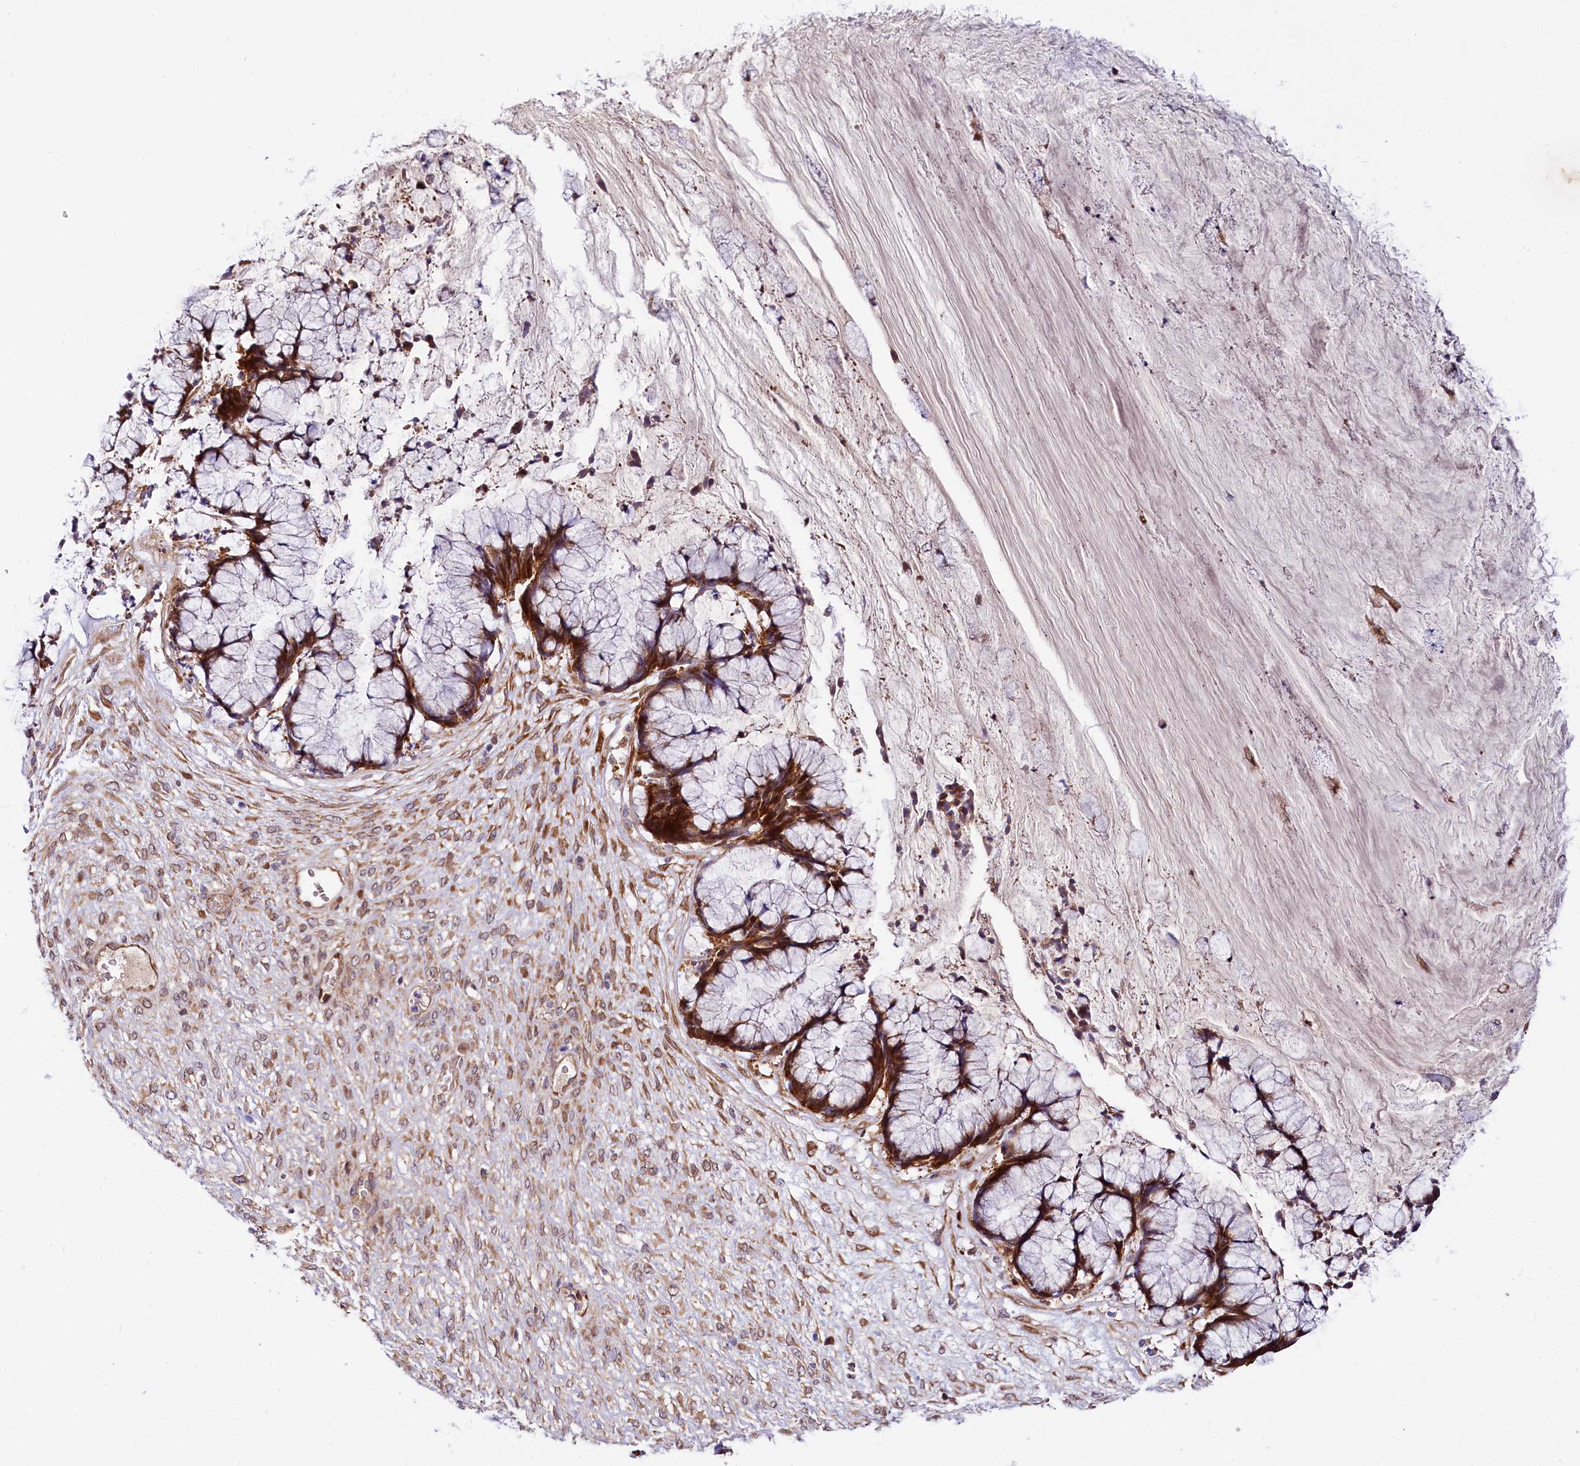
{"staining": {"intensity": "strong", "quantity": ">75%", "location": "cytoplasmic/membranous"}, "tissue": "ovarian cancer", "cell_type": "Tumor cells", "image_type": "cancer", "snomed": [{"axis": "morphology", "description": "Cystadenocarcinoma, mucinous, NOS"}, {"axis": "topography", "description": "Ovary"}], "caption": "Protein analysis of mucinous cystadenocarcinoma (ovarian) tissue reveals strong cytoplasmic/membranous positivity in approximately >75% of tumor cells. (DAB = brown stain, brightfield microscopy at high magnification).", "gene": "PDZRN3", "patient": {"sex": "female", "age": 42}}